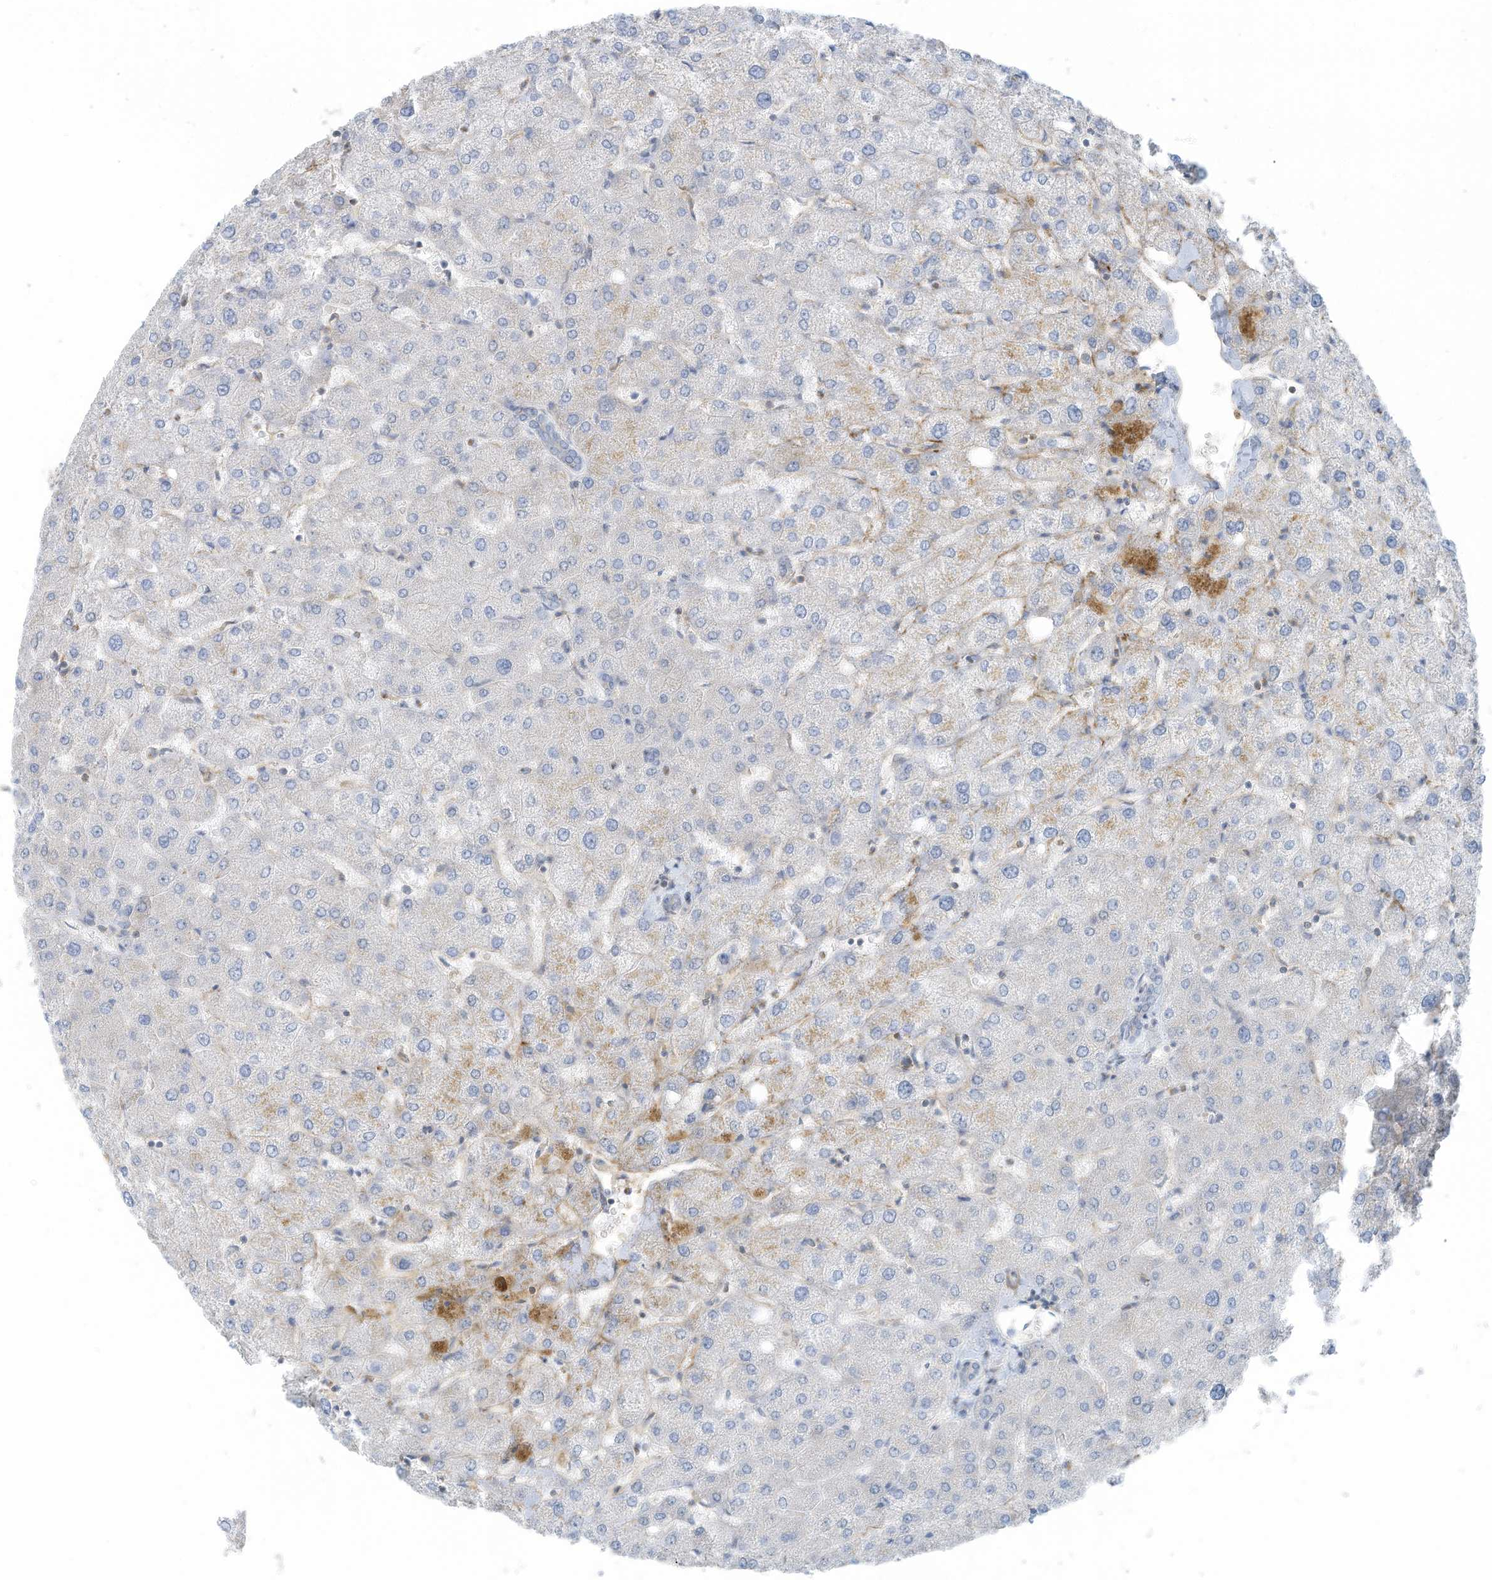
{"staining": {"intensity": "negative", "quantity": "none", "location": "none"}, "tissue": "liver", "cell_type": "Cholangiocytes", "image_type": "normal", "snomed": [{"axis": "morphology", "description": "Normal tissue, NOS"}, {"axis": "topography", "description": "Liver"}], "caption": "Liver was stained to show a protein in brown. There is no significant staining in cholangiocytes. (Brightfield microscopy of DAB (3,3'-diaminobenzidine) immunohistochemistry at high magnification).", "gene": "ZNF846", "patient": {"sex": "female", "age": 54}}